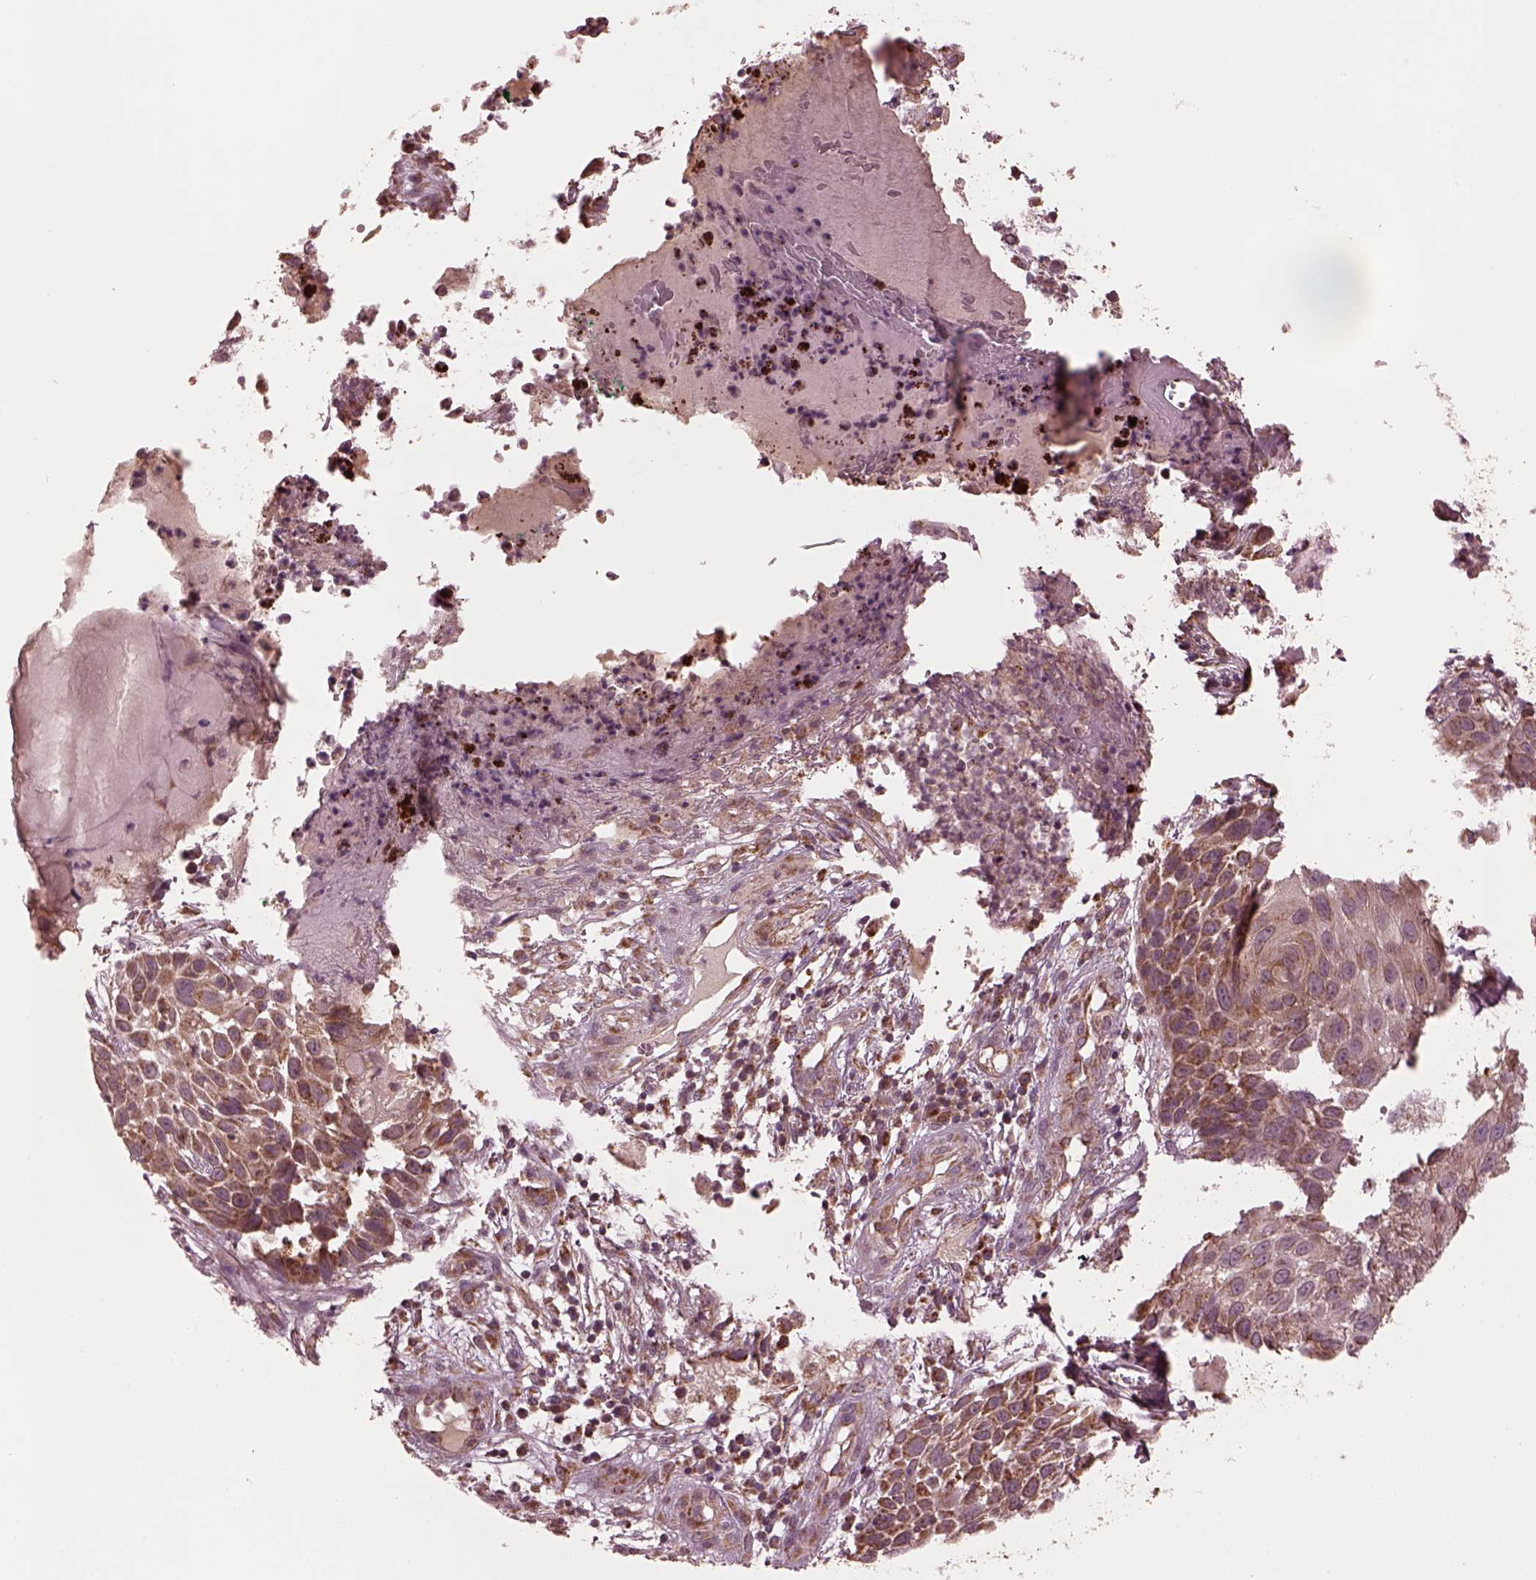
{"staining": {"intensity": "moderate", "quantity": "25%-75%", "location": "cytoplasmic/membranous"}, "tissue": "skin cancer", "cell_type": "Tumor cells", "image_type": "cancer", "snomed": [{"axis": "morphology", "description": "Squamous cell carcinoma, NOS"}, {"axis": "topography", "description": "Skin"}], "caption": "Skin cancer (squamous cell carcinoma) tissue shows moderate cytoplasmic/membranous expression in approximately 25%-75% of tumor cells", "gene": "NDUFB10", "patient": {"sex": "male", "age": 92}}